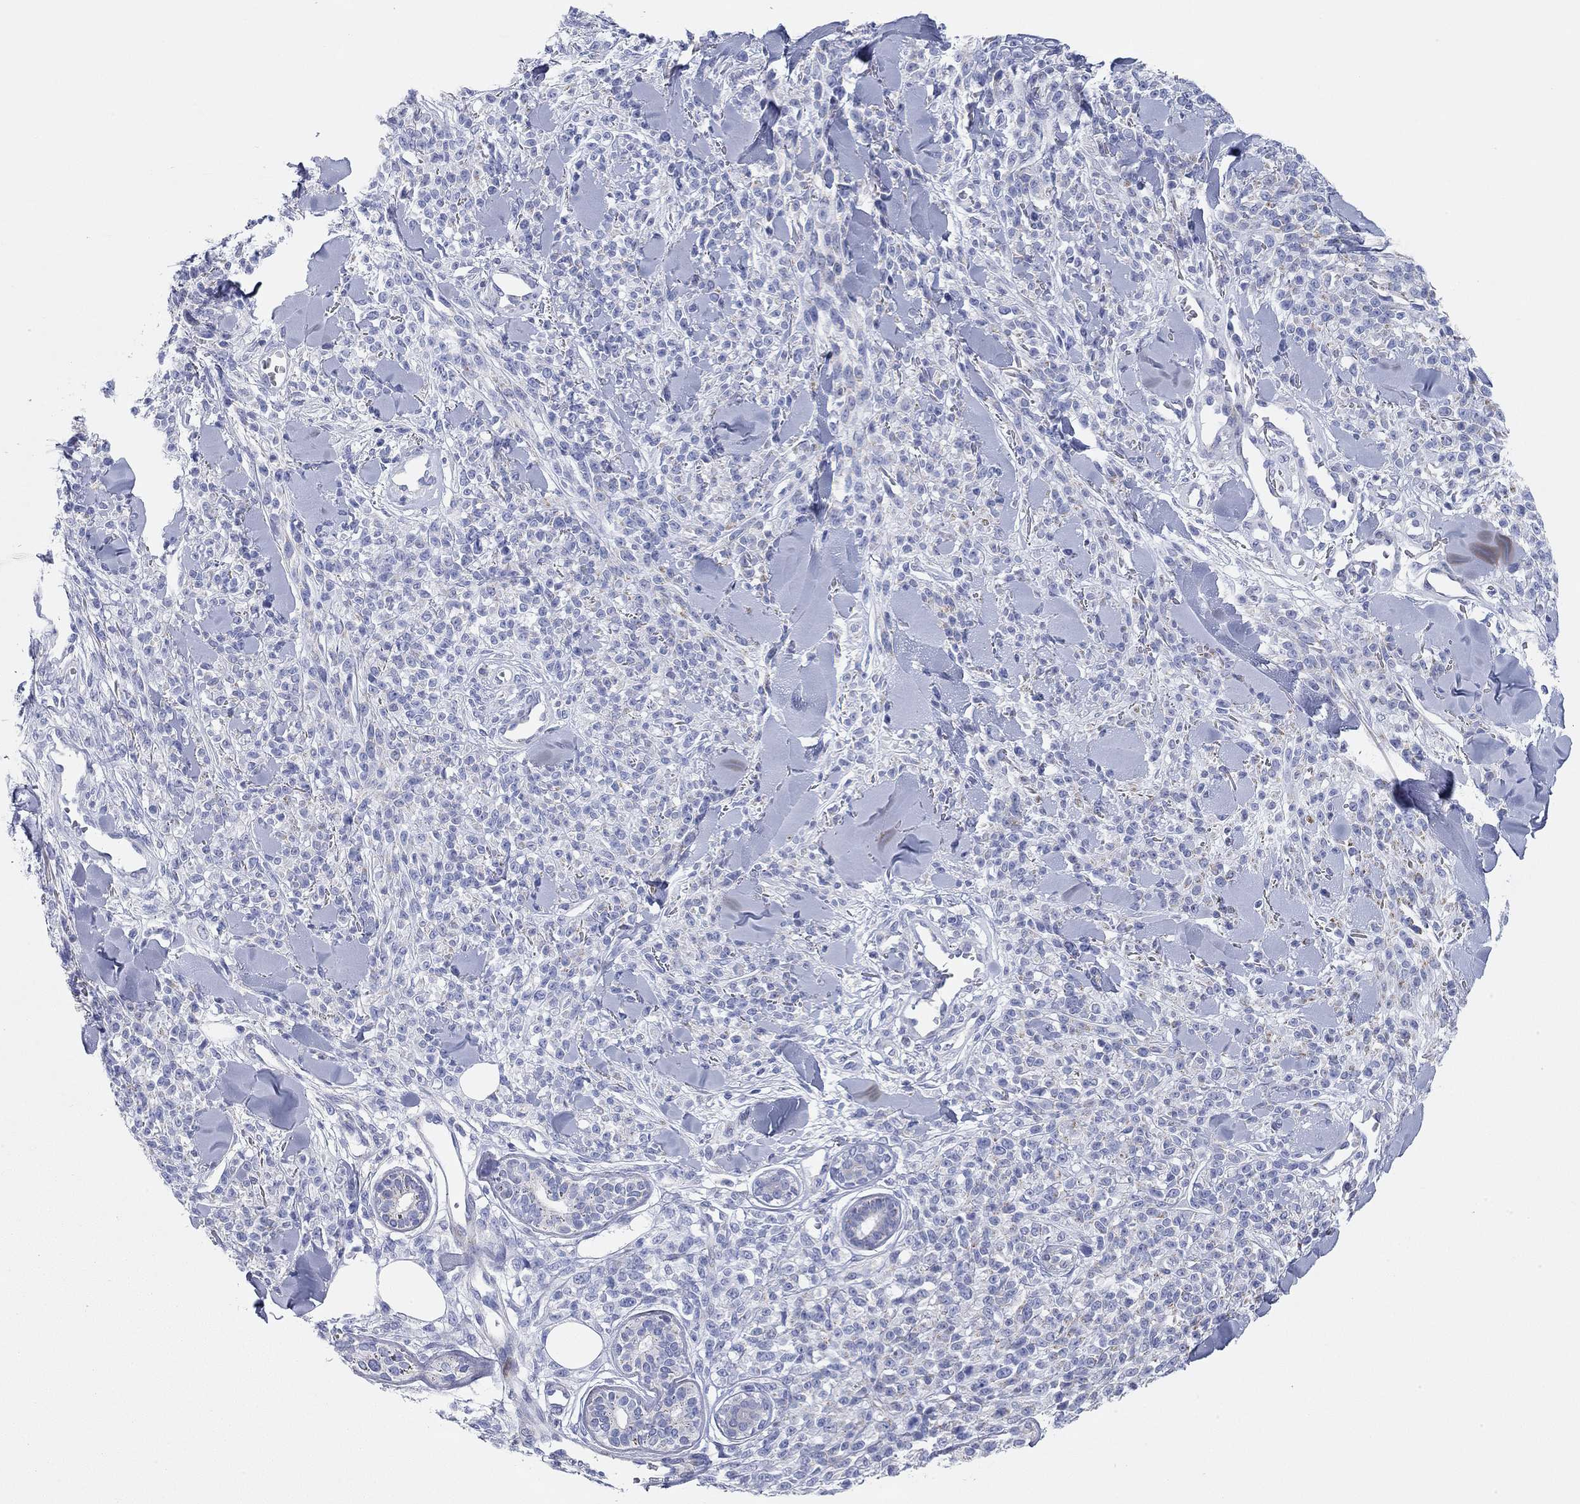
{"staining": {"intensity": "negative", "quantity": "none", "location": "none"}, "tissue": "melanoma", "cell_type": "Tumor cells", "image_type": "cancer", "snomed": [{"axis": "morphology", "description": "Malignant melanoma, NOS"}, {"axis": "topography", "description": "Skin"}, {"axis": "topography", "description": "Skin of trunk"}], "caption": "Immunohistochemistry histopathology image of human melanoma stained for a protein (brown), which displays no staining in tumor cells. (DAB (3,3'-diaminobenzidine) IHC with hematoxylin counter stain).", "gene": "CHI3L2", "patient": {"sex": "male", "age": 74}}